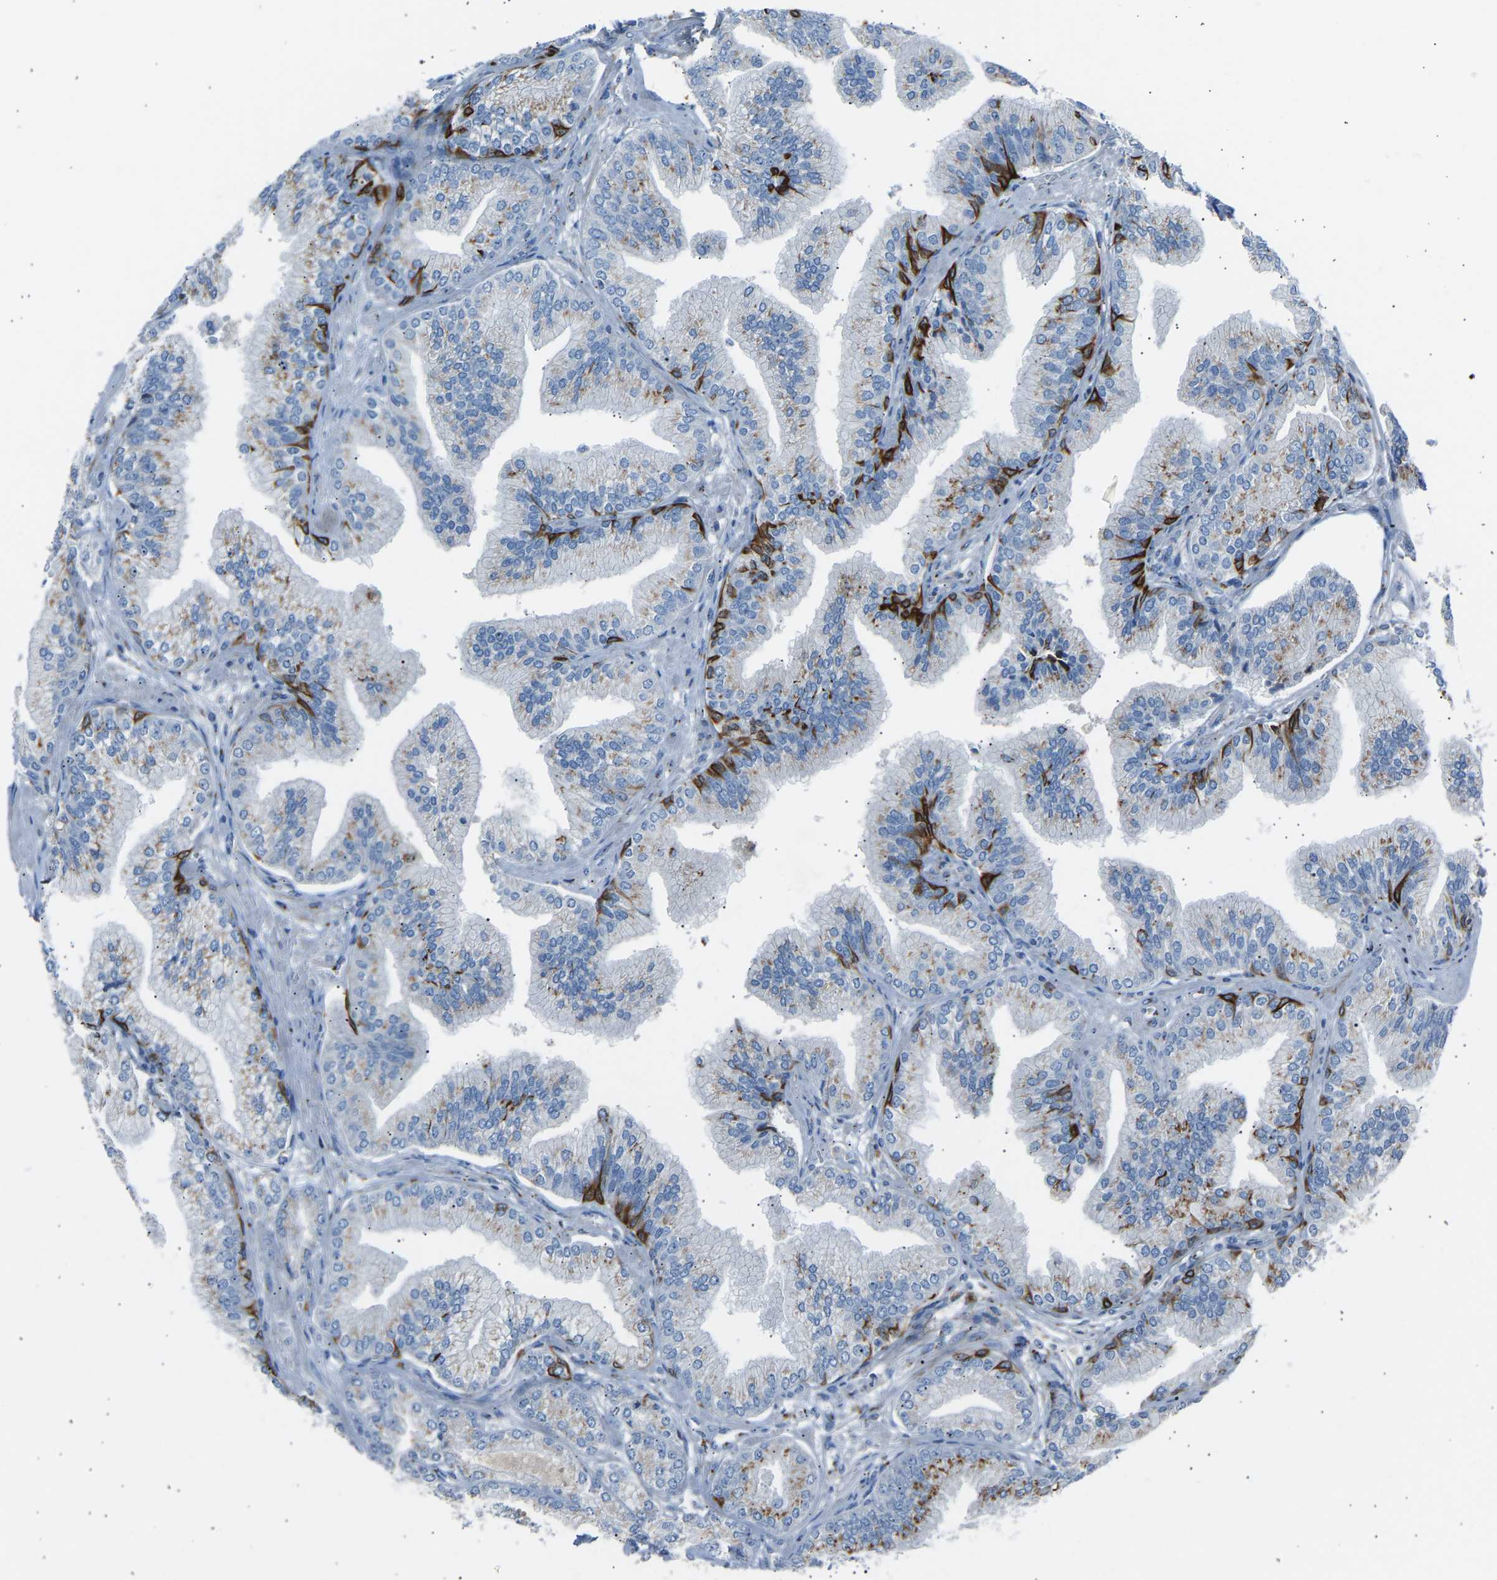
{"staining": {"intensity": "weak", "quantity": ">75%", "location": "cytoplasmic/membranous"}, "tissue": "prostate cancer", "cell_type": "Tumor cells", "image_type": "cancer", "snomed": [{"axis": "morphology", "description": "Adenocarcinoma, Low grade"}, {"axis": "topography", "description": "Prostate"}], "caption": "Adenocarcinoma (low-grade) (prostate) stained with DAB immunohistochemistry demonstrates low levels of weak cytoplasmic/membranous staining in approximately >75% of tumor cells. The staining is performed using DAB (3,3'-diaminobenzidine) brown chromogen to label protein expression. The nuclei are counter-stained blue using hematoxylin.", "gene": "CYREN", "patient": {"sex": "male", "age": 52}}